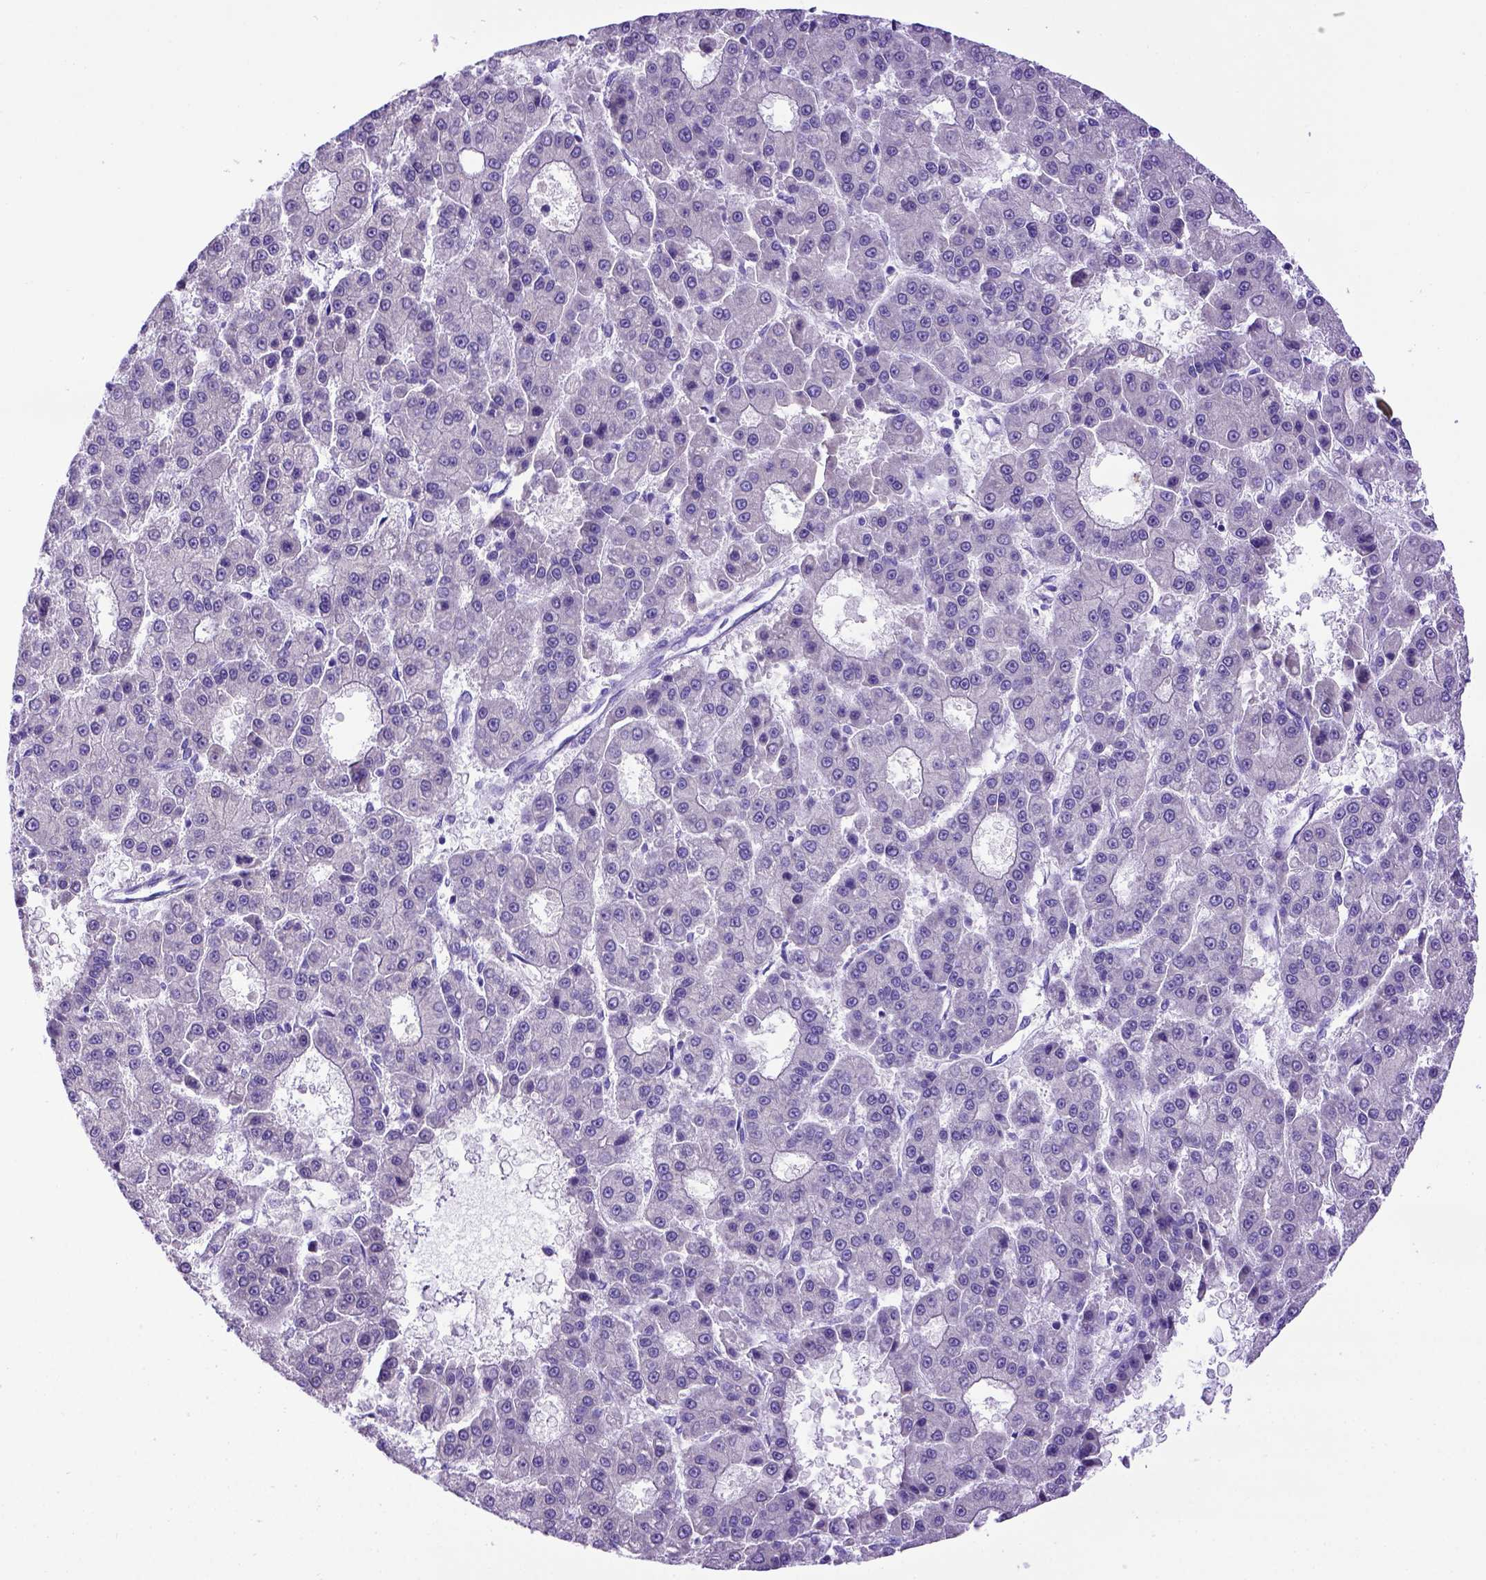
{"staining": {"intensity": "negative", "quantity": "none", "location": "none"}, "tissue": "liver cancer", "cell_type": "Tumor cells", "image_type": "cancer", "snomed": [{"axis": "morphology", "description": "Carcinoma, Hepatocellular, NOS"}, {"axis": "topography", "description": "Liver"}], "caption": "DAB (3,3'-diaminobenzidine) immunohistochemical staining of hepatocellular carcinoma (liver) exhibits no significant expression in tumor cells.", "gene": "PTGES", "patient": {"sex": "male", "age": 70}}